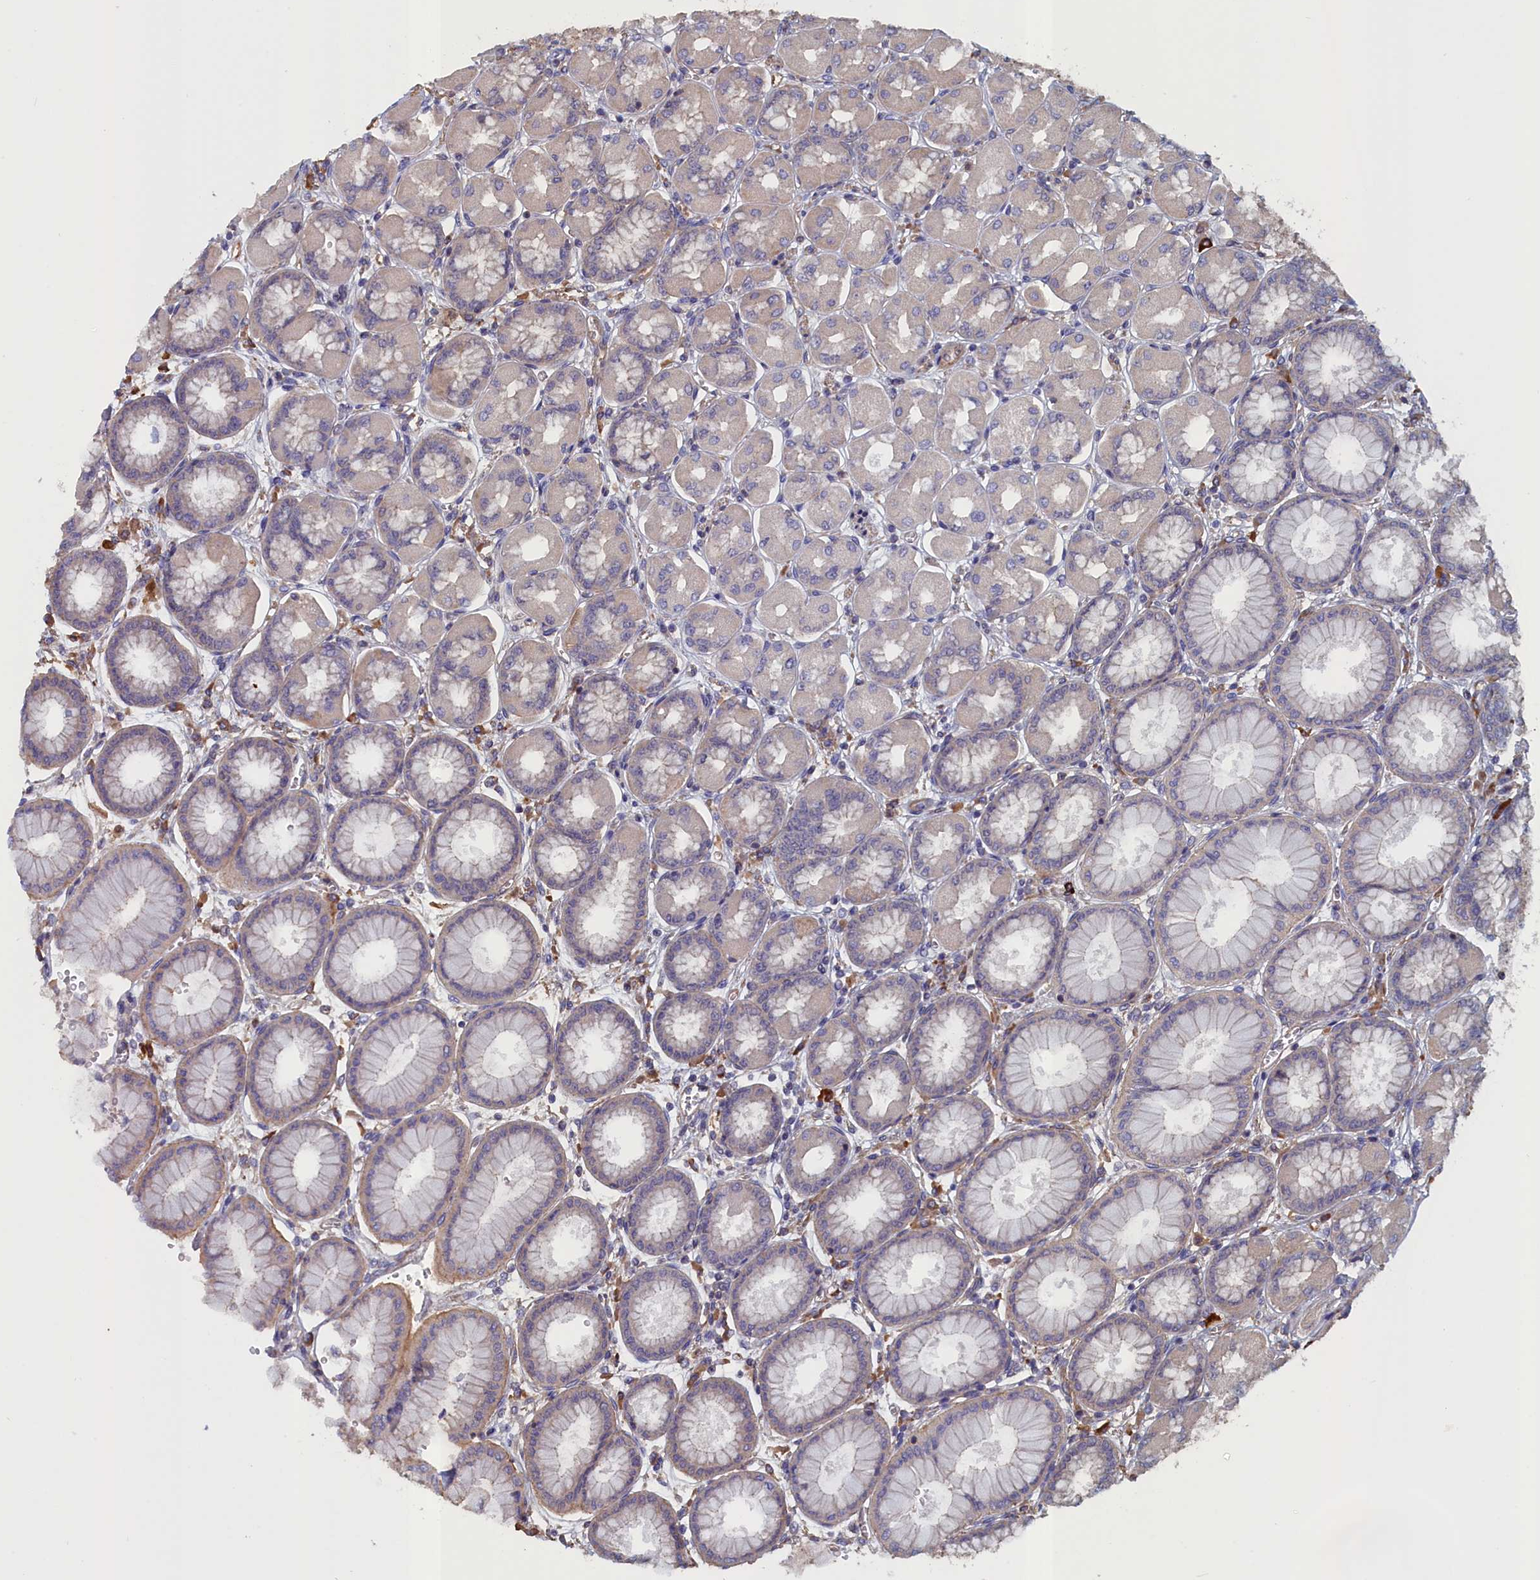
{"staining": {"intensity": "moderate", "quantity": "<25%", "location": "cytoplasmic/membranous"}, "tissue": "stomach", "cell_type": "Glandular cells", "image_type": "normal", "snomed": [{"axis": "morphology", "description": "Normal tissue, NOS"}, {"axis": "topography", "description": "Stomach, upper"}], "caption": "Immunohistochemical staining of unremarkable human stomach reveals <25% levels of moderate cytoplasmic/membranous protein staining in approximately <25% of glandular cells.", "gene": "ANKRD2", "patient": {"sex": "female", "age": 56}}